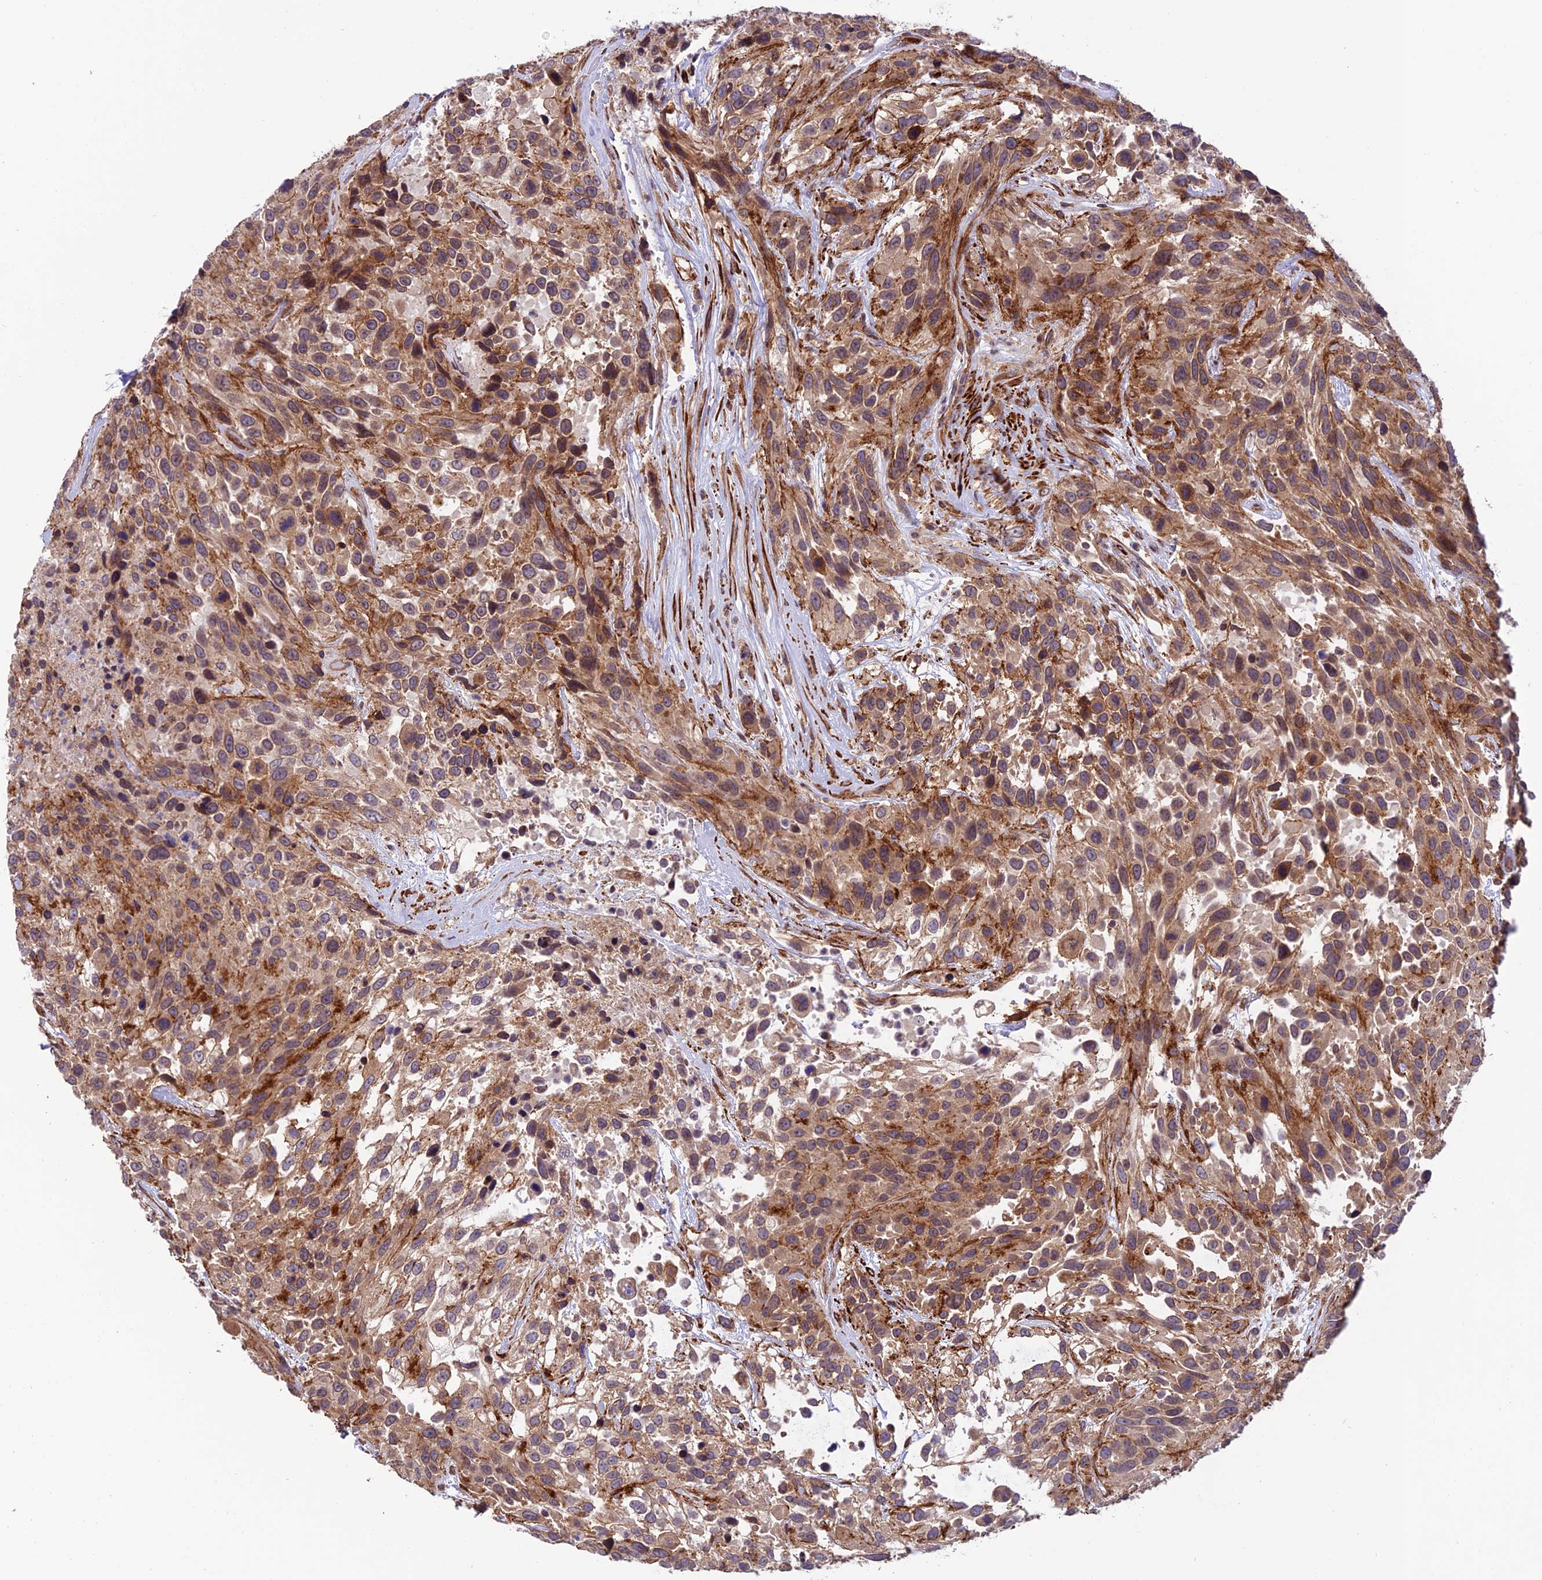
{"staining": {"intensity": "moderate", "quantity": ">75%", "location": "cytoplasmic/membranous"}, "tissue": "urothelial cancer", "cell_type": "Tumor cells", "image_type": "cancer", "snomed": [{"axis": "morphology", "description": "Urothelial carcinoma, High grade"}, {"axis": "topography", "description": "Urinary bladder"}], "caption": "Tumor cells exhibit moderate cytoplasmic/membranous positivity in approximately >75% of cells in urothelial cancer.", "gene": "TNIP3", "patient": {"sex": "female", "age": 70}}